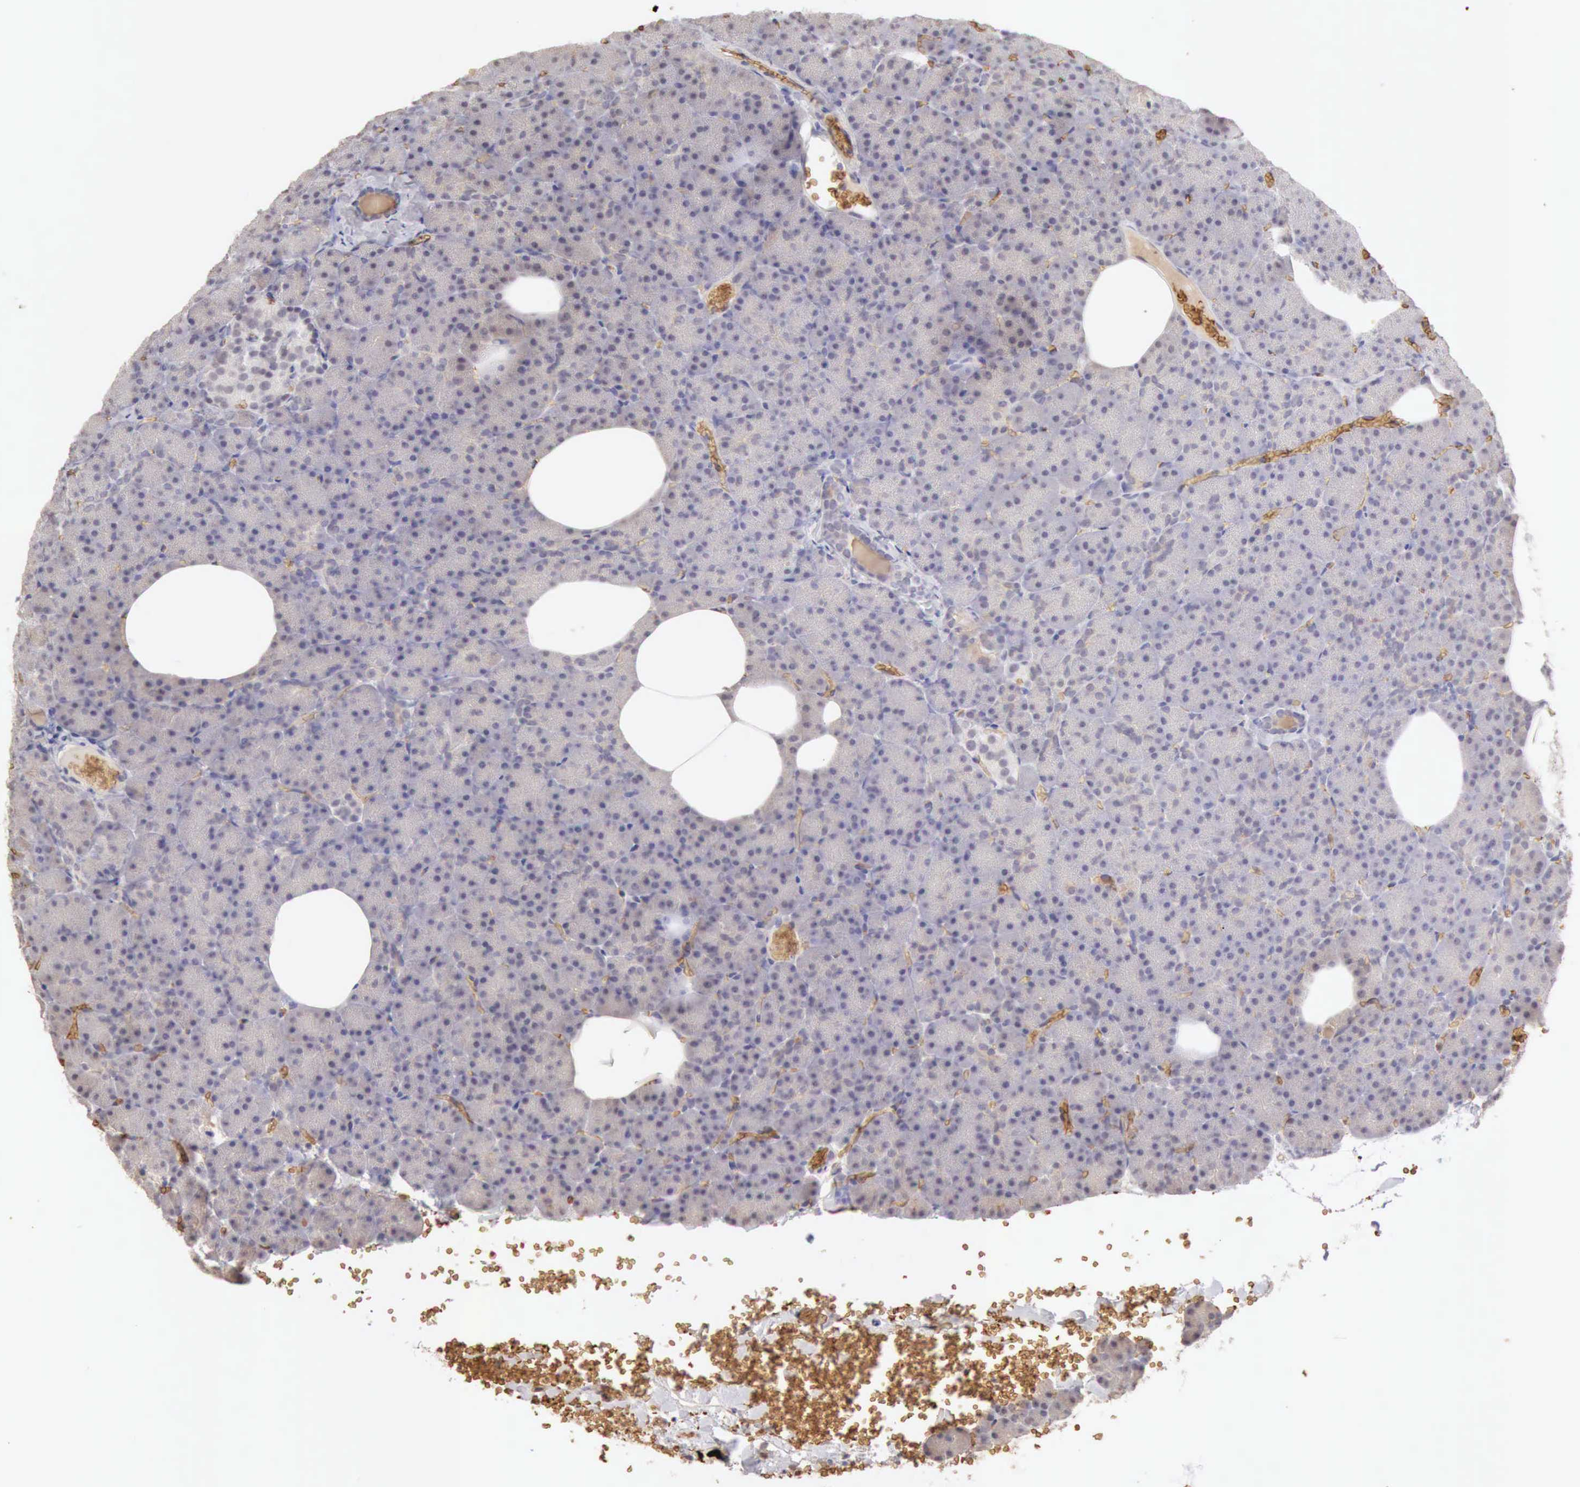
{"staining": {"intensity": "negative", "quantity": "none", "location": "none"}, "tissue": "pancreas", "cell_type": "Exocrine glandular cells", "image_type": "normal", "snomed": [{"axis": "morphology", "description": "Normal tissue, NOS"}, {"axis": "topography", "description": "Pancreas"}], "caption": "The photomicrograph demonstrates no staining of exocrine glandular cells in normal pancreas. Nuclei are stained in blue.", "gene": "CFI", "patient": {"sex": "female", "age": 35}}